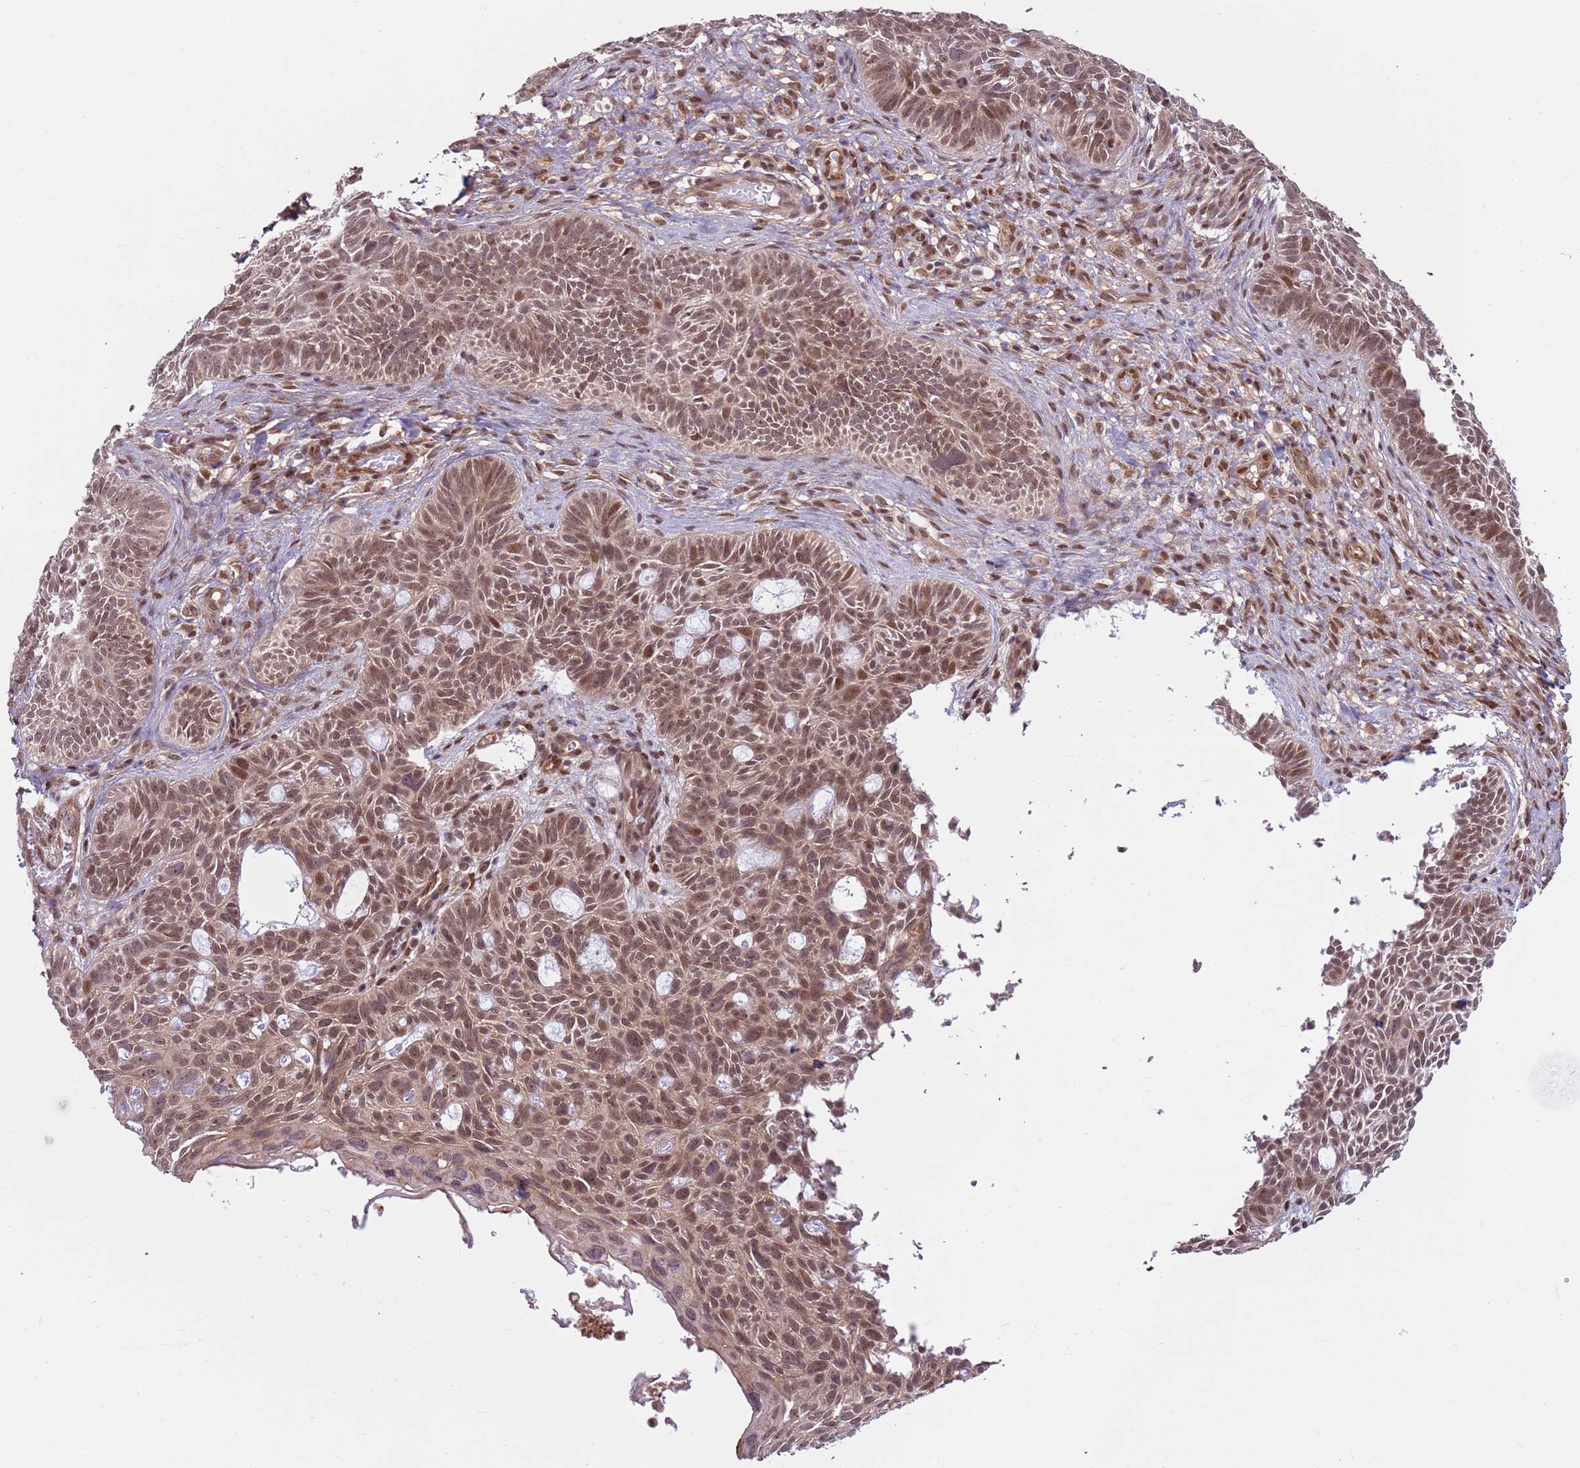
{"staining": {"intensity": "moderate", "quantity": ">75%", "location": "cytoplasmic/membranous,nuclear"}, "tissue": "skin cancer", "cell_type": "Tumor cells", "image_type": "cancer", "snomed": [{"axis": "morphology", "description": "Basal cell carcinoma"}, {"axis": "topography", "description": "Skin"}], "caption": "The photomicrograph exhibits immunohistochemical staining of skin basal cell carcinoma. There is moderate cytoplasmic/membranous and nuclear staining is appreciated in approximately >75% of tumor cells.", "gene": "DCAF4", "patient": {"sex": "male", "age": 69}}